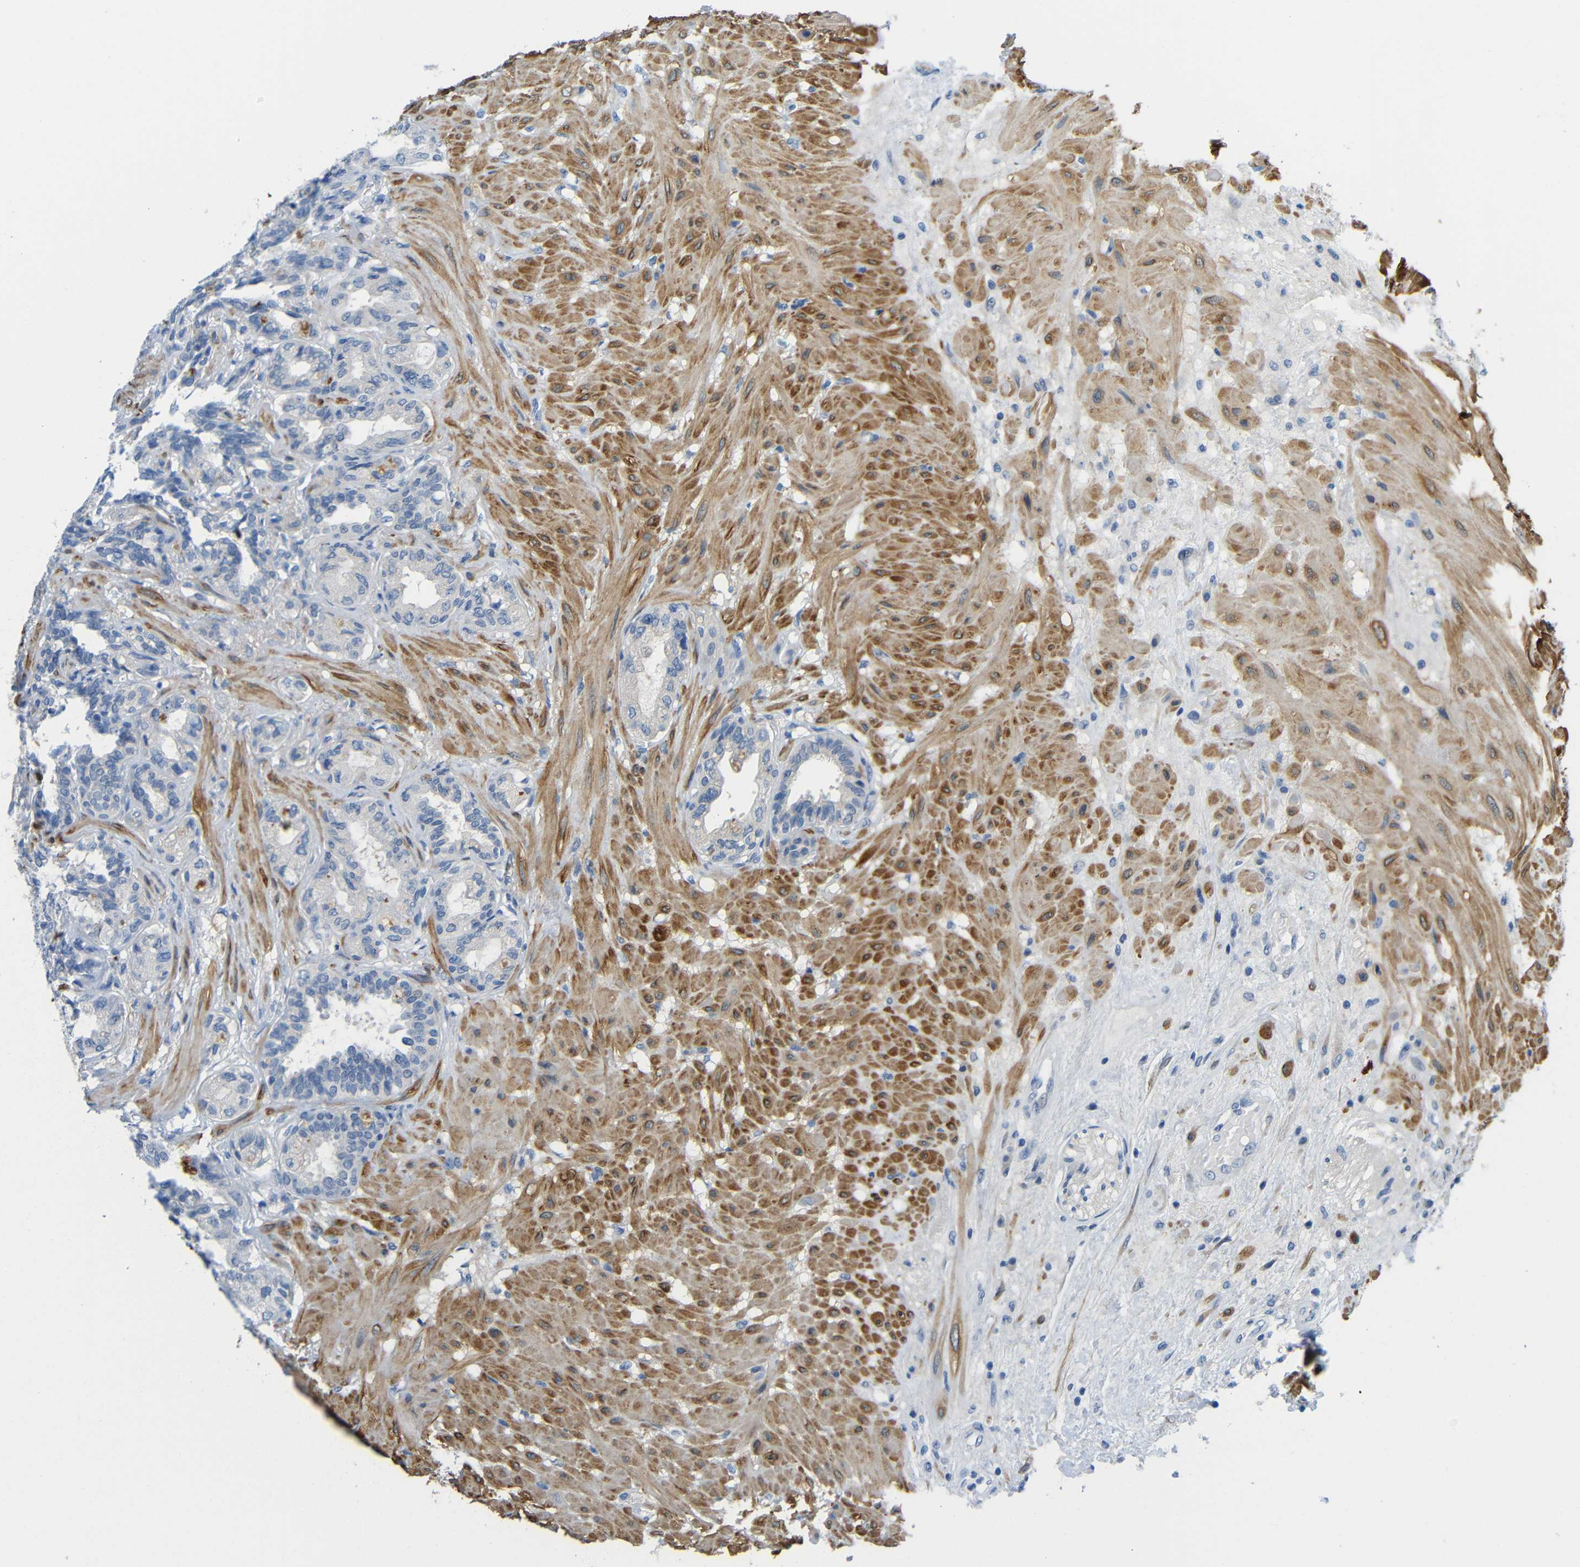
{"staining": {"intensity": "negative", "quantity": "none", "location": "none"}, "tissue": "seminal vesicle", "cell_type": "Glandular cells", "image_type": "normal", "snomed": [{"axis": "morphology", "description": "Normal tissue, NOS"}, {"axis": "topography", "description": "Seminal veicle"}], "caption": "DAB (3,3'-diaminobenzidine) immunohistochemical staining of benign seminal vesicle reveals no significant staining in glandular cells.", "gene": "NEGR1", "patient": {"sex": "male", "age": 61}}